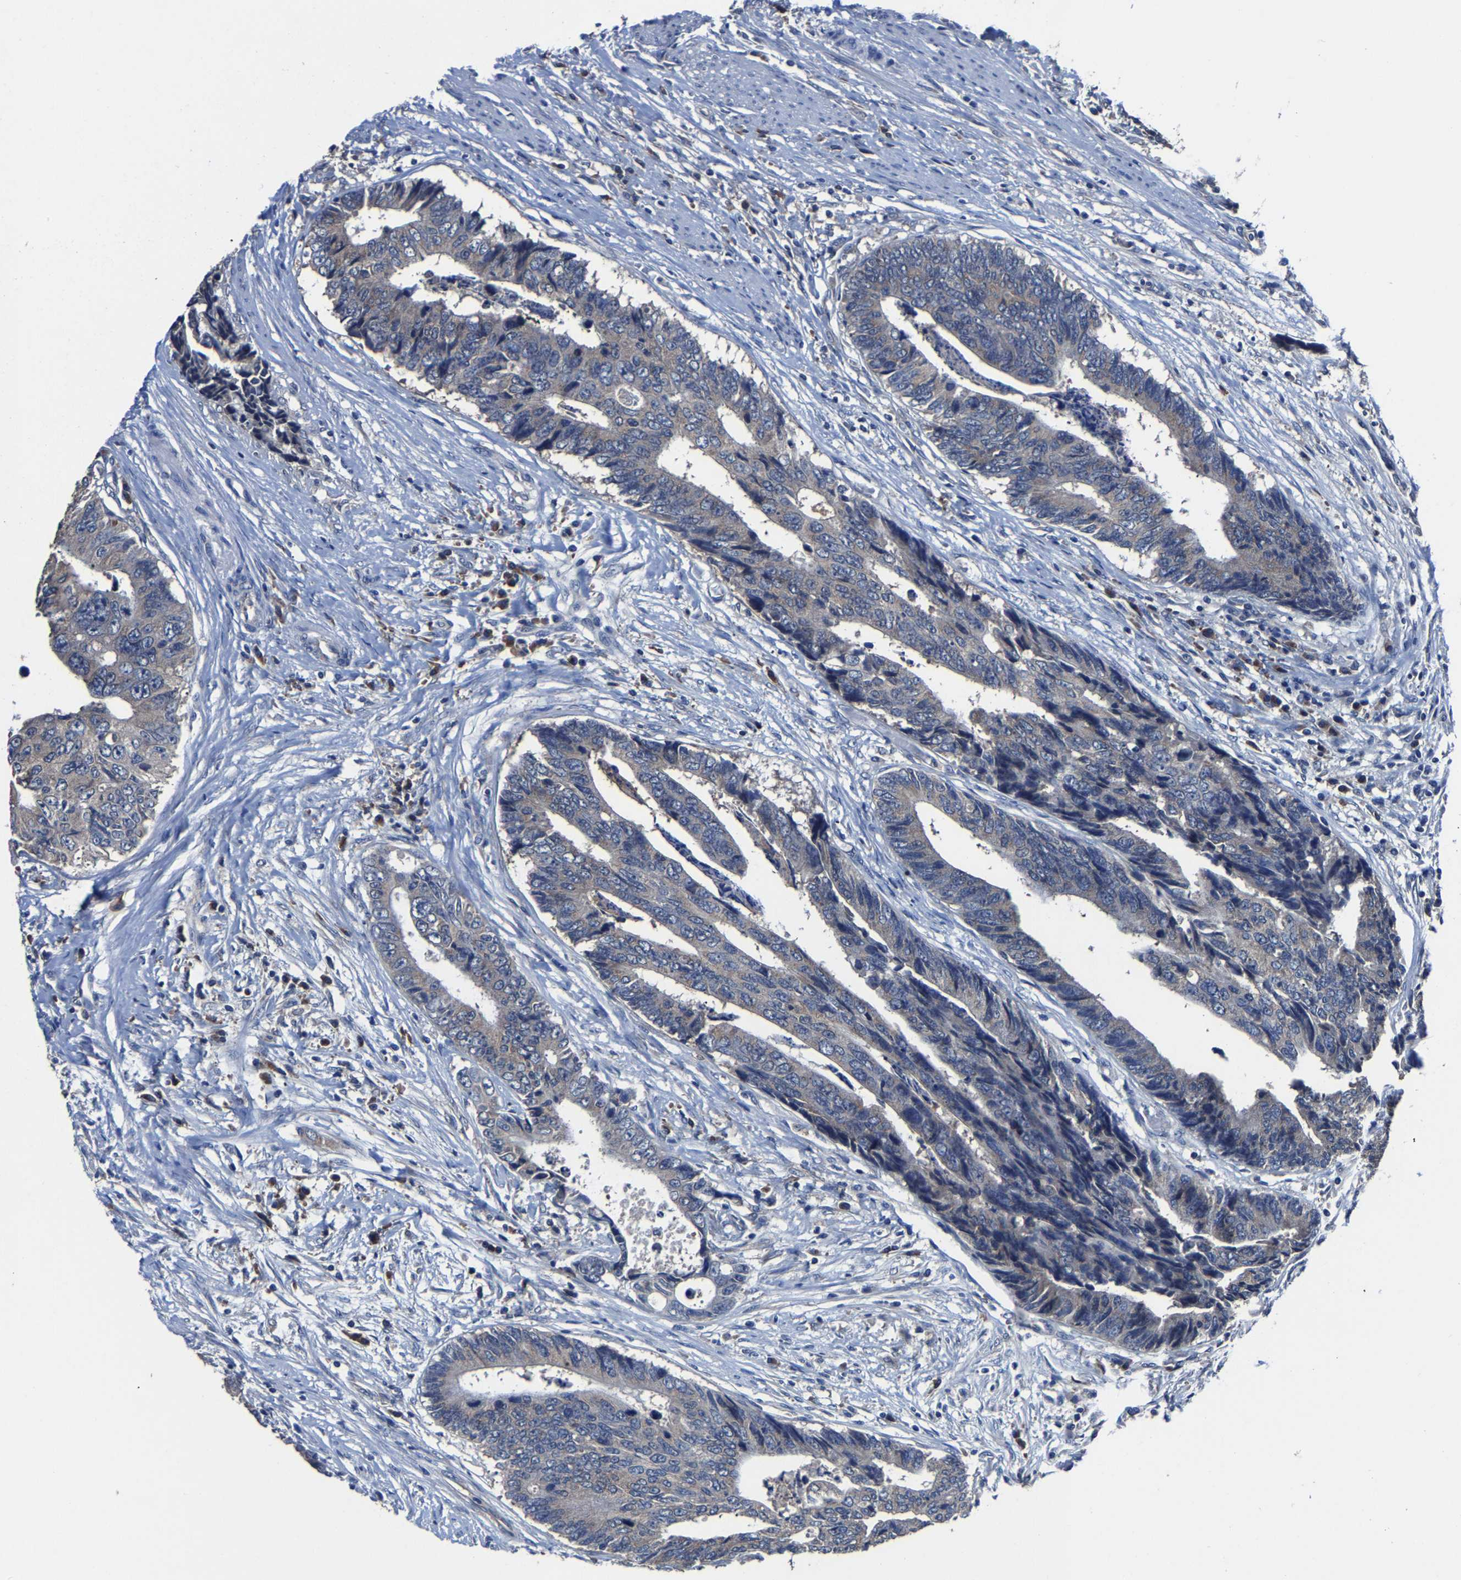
{"staining": {"intensity": "negative", "quantity": "none", "location": "none"}, "tissue": "colorectal cancer", "cell_type": "Tumor cells", "image_type": "cancer", "snomed": [{"axis": "morphology", "description": "Adenocarcinoma, NOS"}, {"axis": "topography", "description": "Rectum"}], "caption": "A micrograph of colorectal cancer (adenocarcinoma) stained for a protein exhibits no brown staining in tumor cells.", "gene": "EBAG9", "patient": {"sex": "male", "age": 84}}